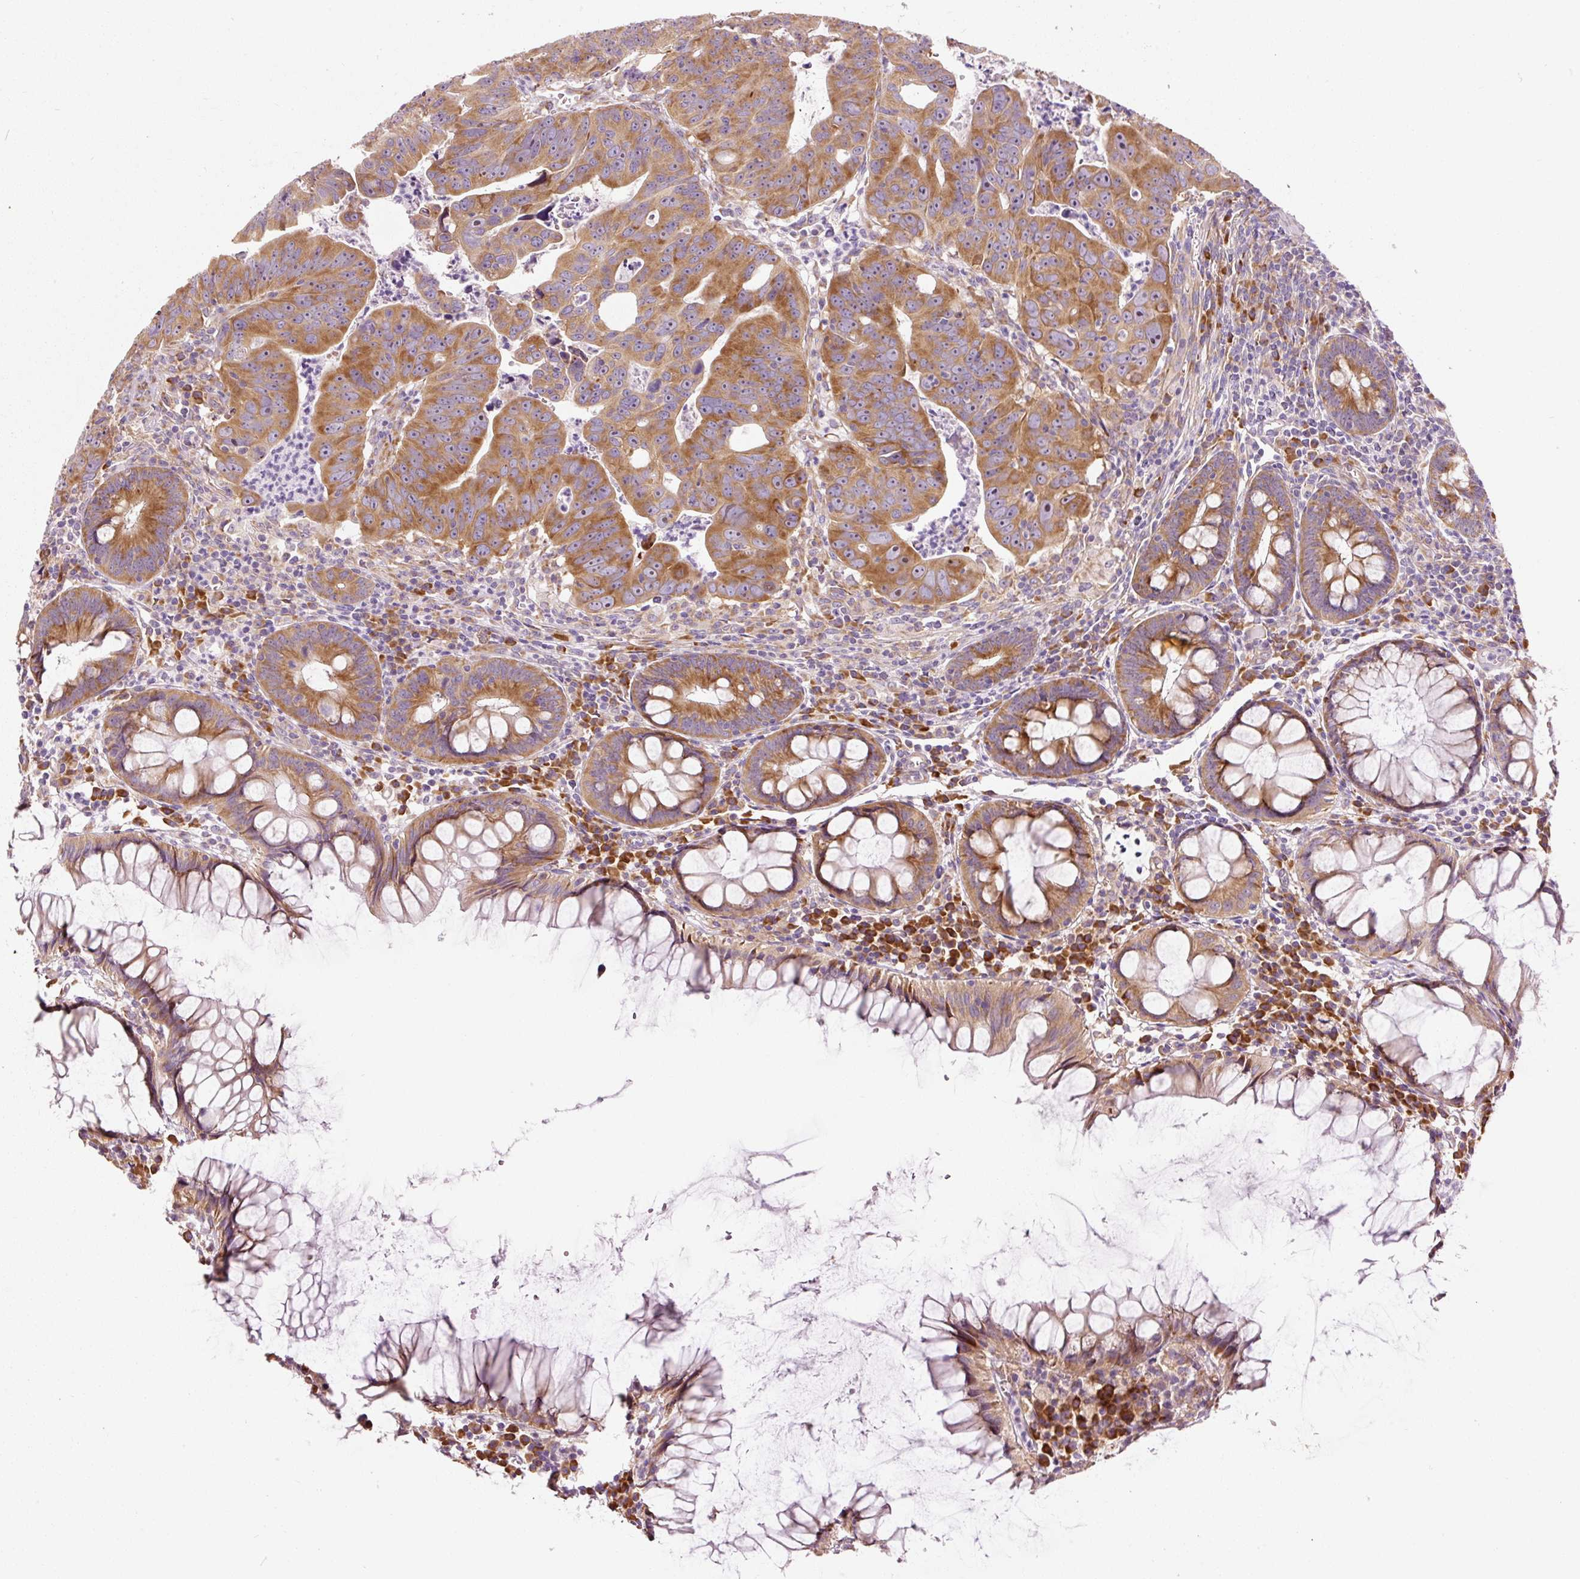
{"staining": {"intensity": "moderate", "quantity": ">75%", "location": "cytoplasmic/membranous"}, "tissue": "colorectal cancer", "cell_type": "Tumor cells", "image_type": "cancer", "snomed": [{"axis": "morphology", "description": "Adenocarcinoma, NOS"}, {"axis": "topography", "description": "Rectum"}], "caption": "Immunohistochemistry staining of colorectal cancer (adenocarcinoma), which demonstrates medium levels of moderate cytoplasmic/membranous expression in approximately >75% of tumor cells indicating moderate cytoplasmic/membranous protein positivity. The staining was performed using DAB (brown) for protein detection and nuclei were counterstained in hematoxylin (blue).", "gene": "RPL10A", "patient": {"sex": "male", "age": 69}}